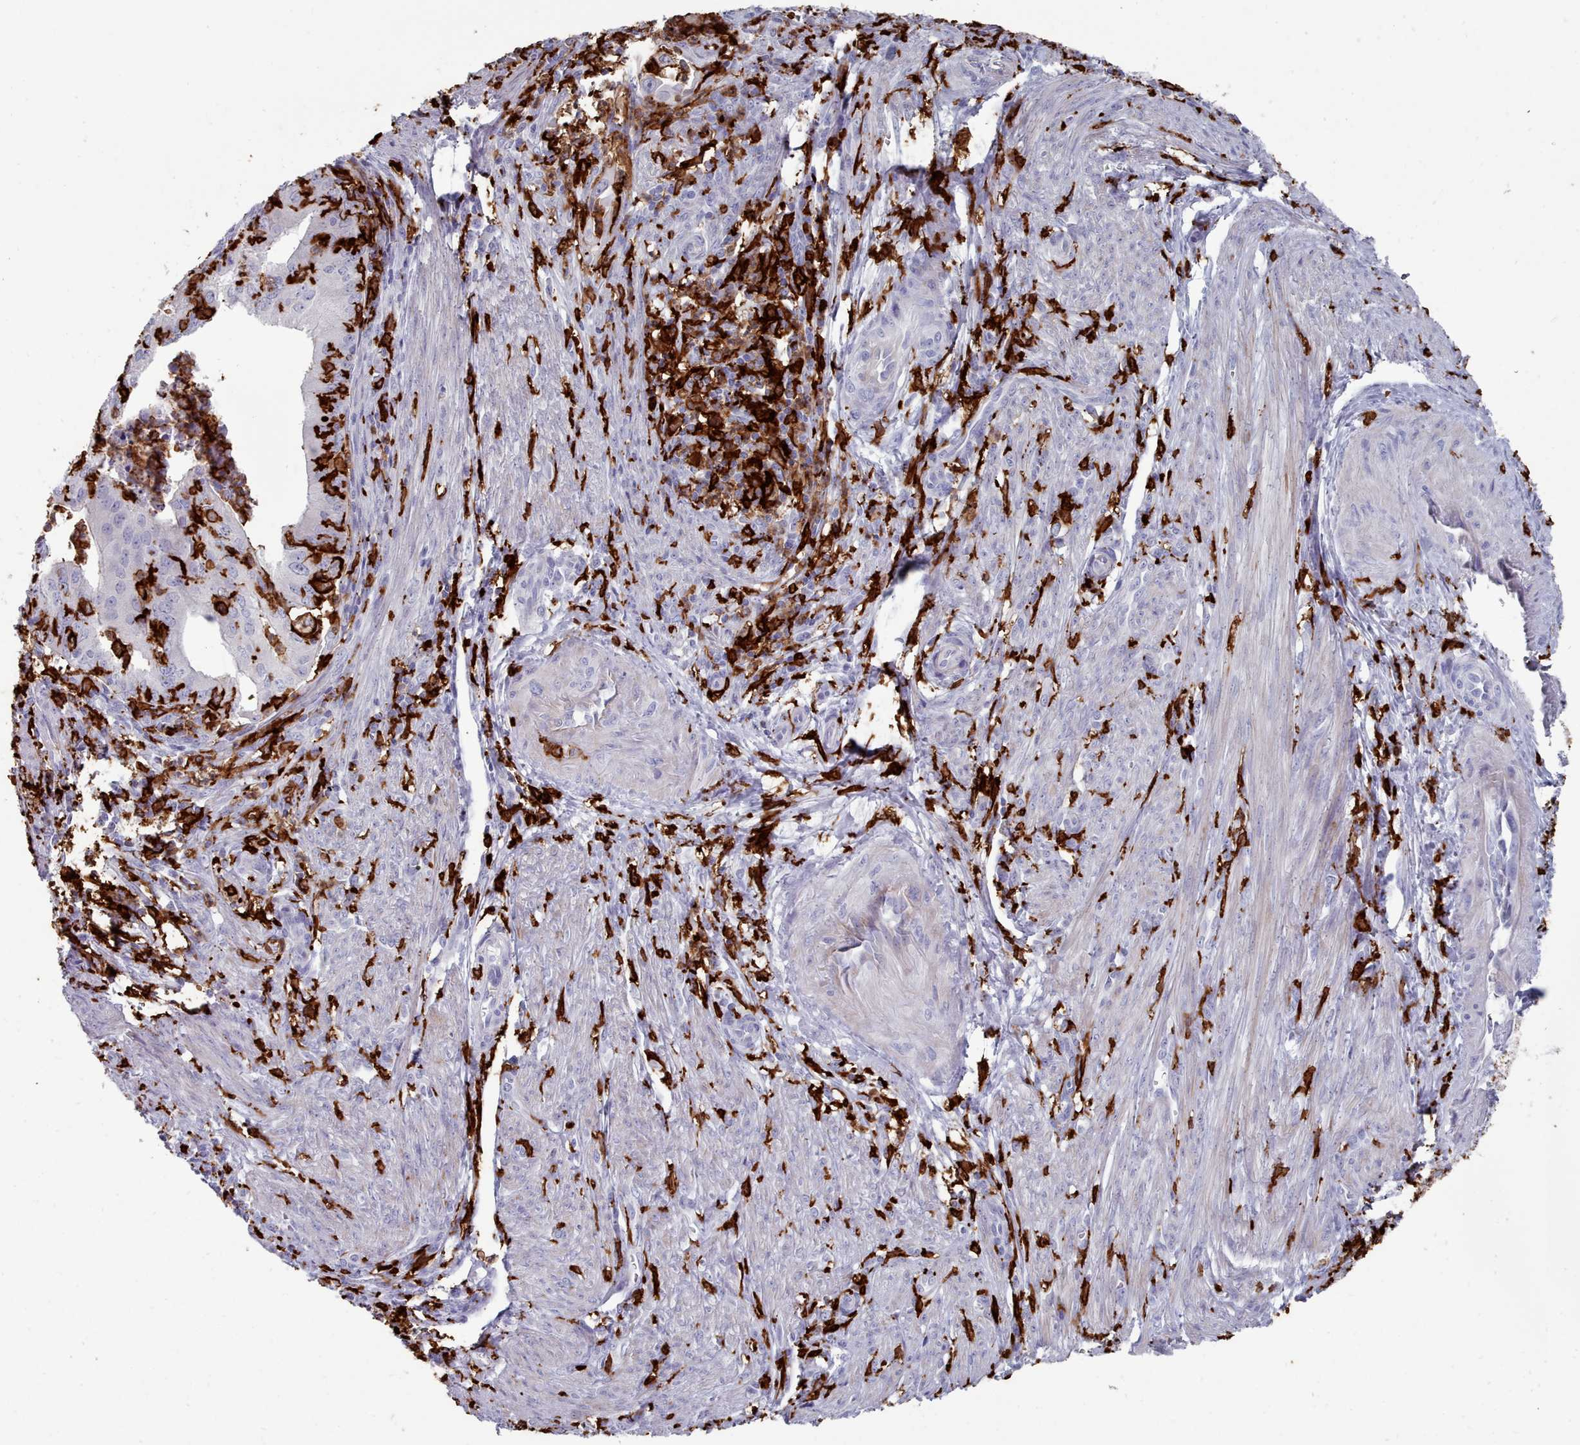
{"staining": {"intensity": "negative", "quantity": "none", "location": "none"}, "tissue": "endometrial cancer", "cell_type": "Tumor cells", "image_type": "cancer", "snomed": [{"axis": "morphology", "description": "Adenocarcinoma, NOS"}, {"axis": "topography", "description": "Endometrium"}], "caption": "Immunohistochemistry of adenocarcinoma (endometrial) demonstrates no positivity in tumor cells.", "gene": "AIF1", "patient": {"sex": "female", "age": 50}}